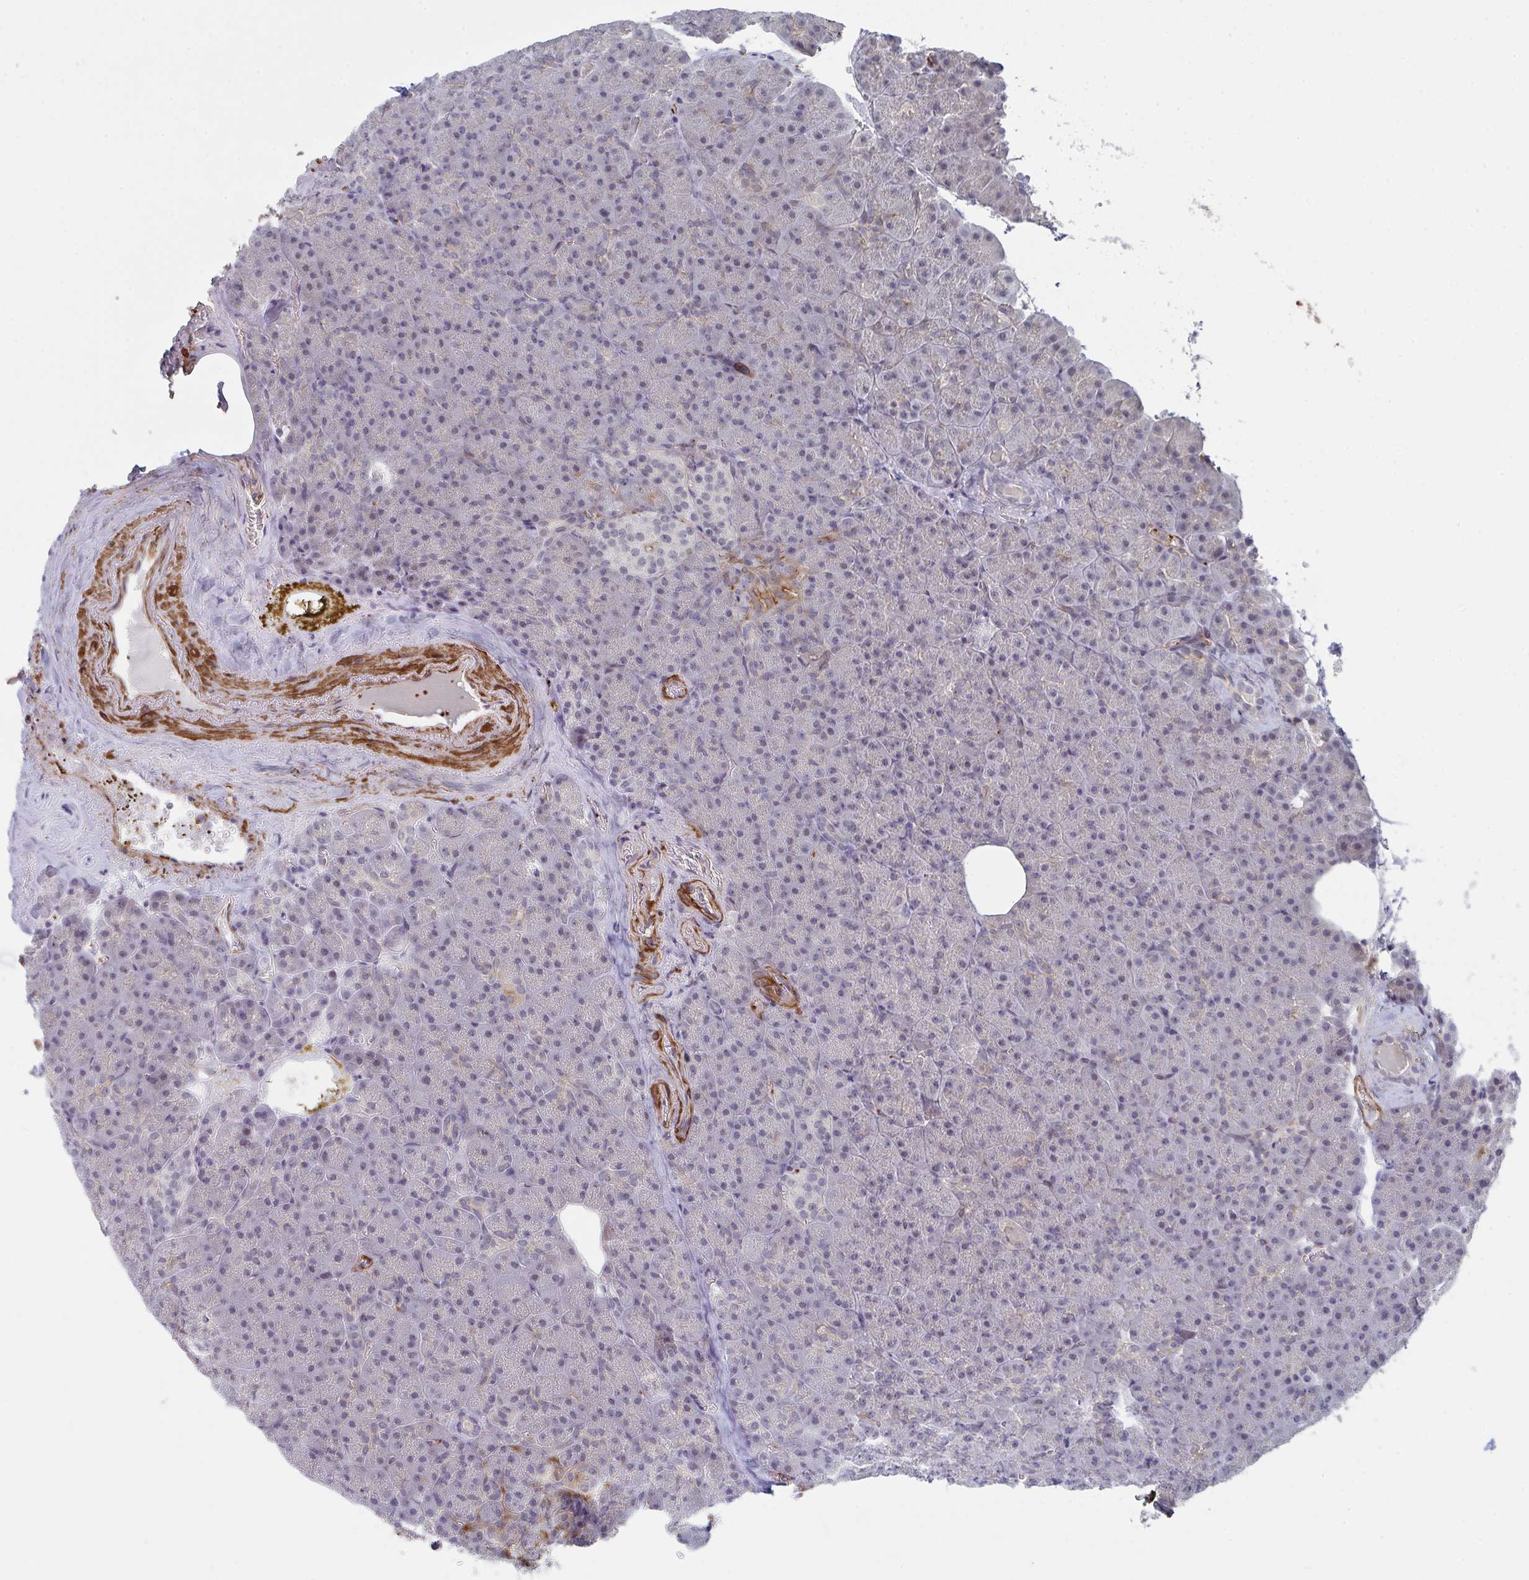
{"staining": {"intensity": "weak", "quantity": "<25%", "location": "cytoplasmic/membranous"}, "tissue": "pancreas", "cell_type": "Exocrine glandular cells", "image_type": "normal", "snomed": [{"axis": "morphology", "description": "Normal tissue, NOS"}, {"axis": "topography", "description": "Pancreas"}], "caption": "Pancreas was stained to show a protein in brown. There is no significant positivity in exocrine glandular cells.", "gene": "NEURL4", "patient": {"sex": "female", "age": 74}}